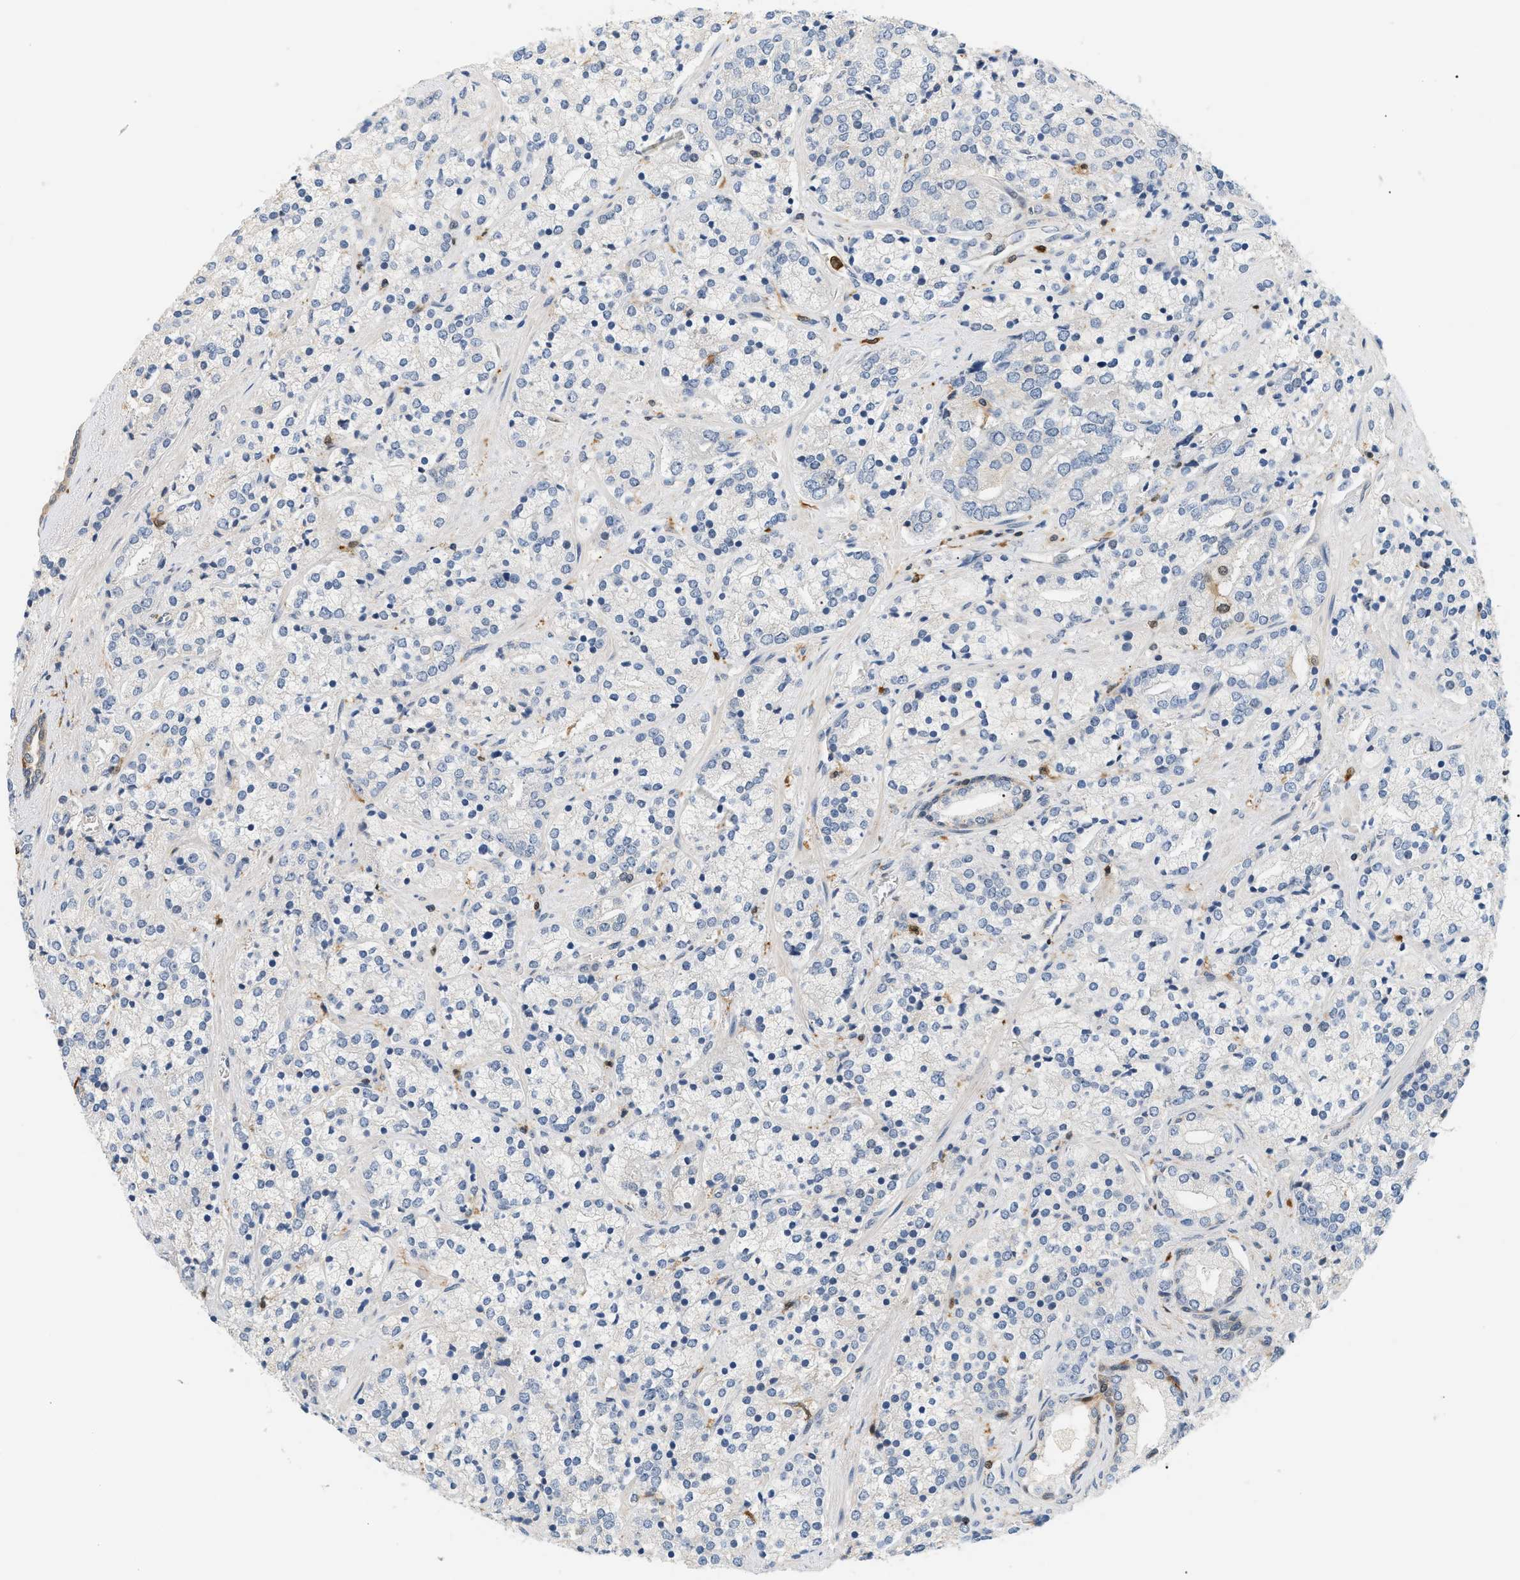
{"staining": {"intensity": "negative", "quantity": "none", "location": "none"}, "tissue": "prostate cancer", "cell_type": "Tumor cells", "image_type": "cancer", "snomed": [{"axis": "morphology", "description": "Adenocarcinoma, High grade"}, {"axis": "topography", "description": "Prostate"}], "caption": "Tumor cells show no significant protein expression in prostate adenocarcinoma (high-grade). (Stains: DAB IHC with hematoxylin counter stain, Microscopy: brightfield microscopy at high magnification).", "gene": "PYCARD", "patient": {"sex": "male", "age": 71}}